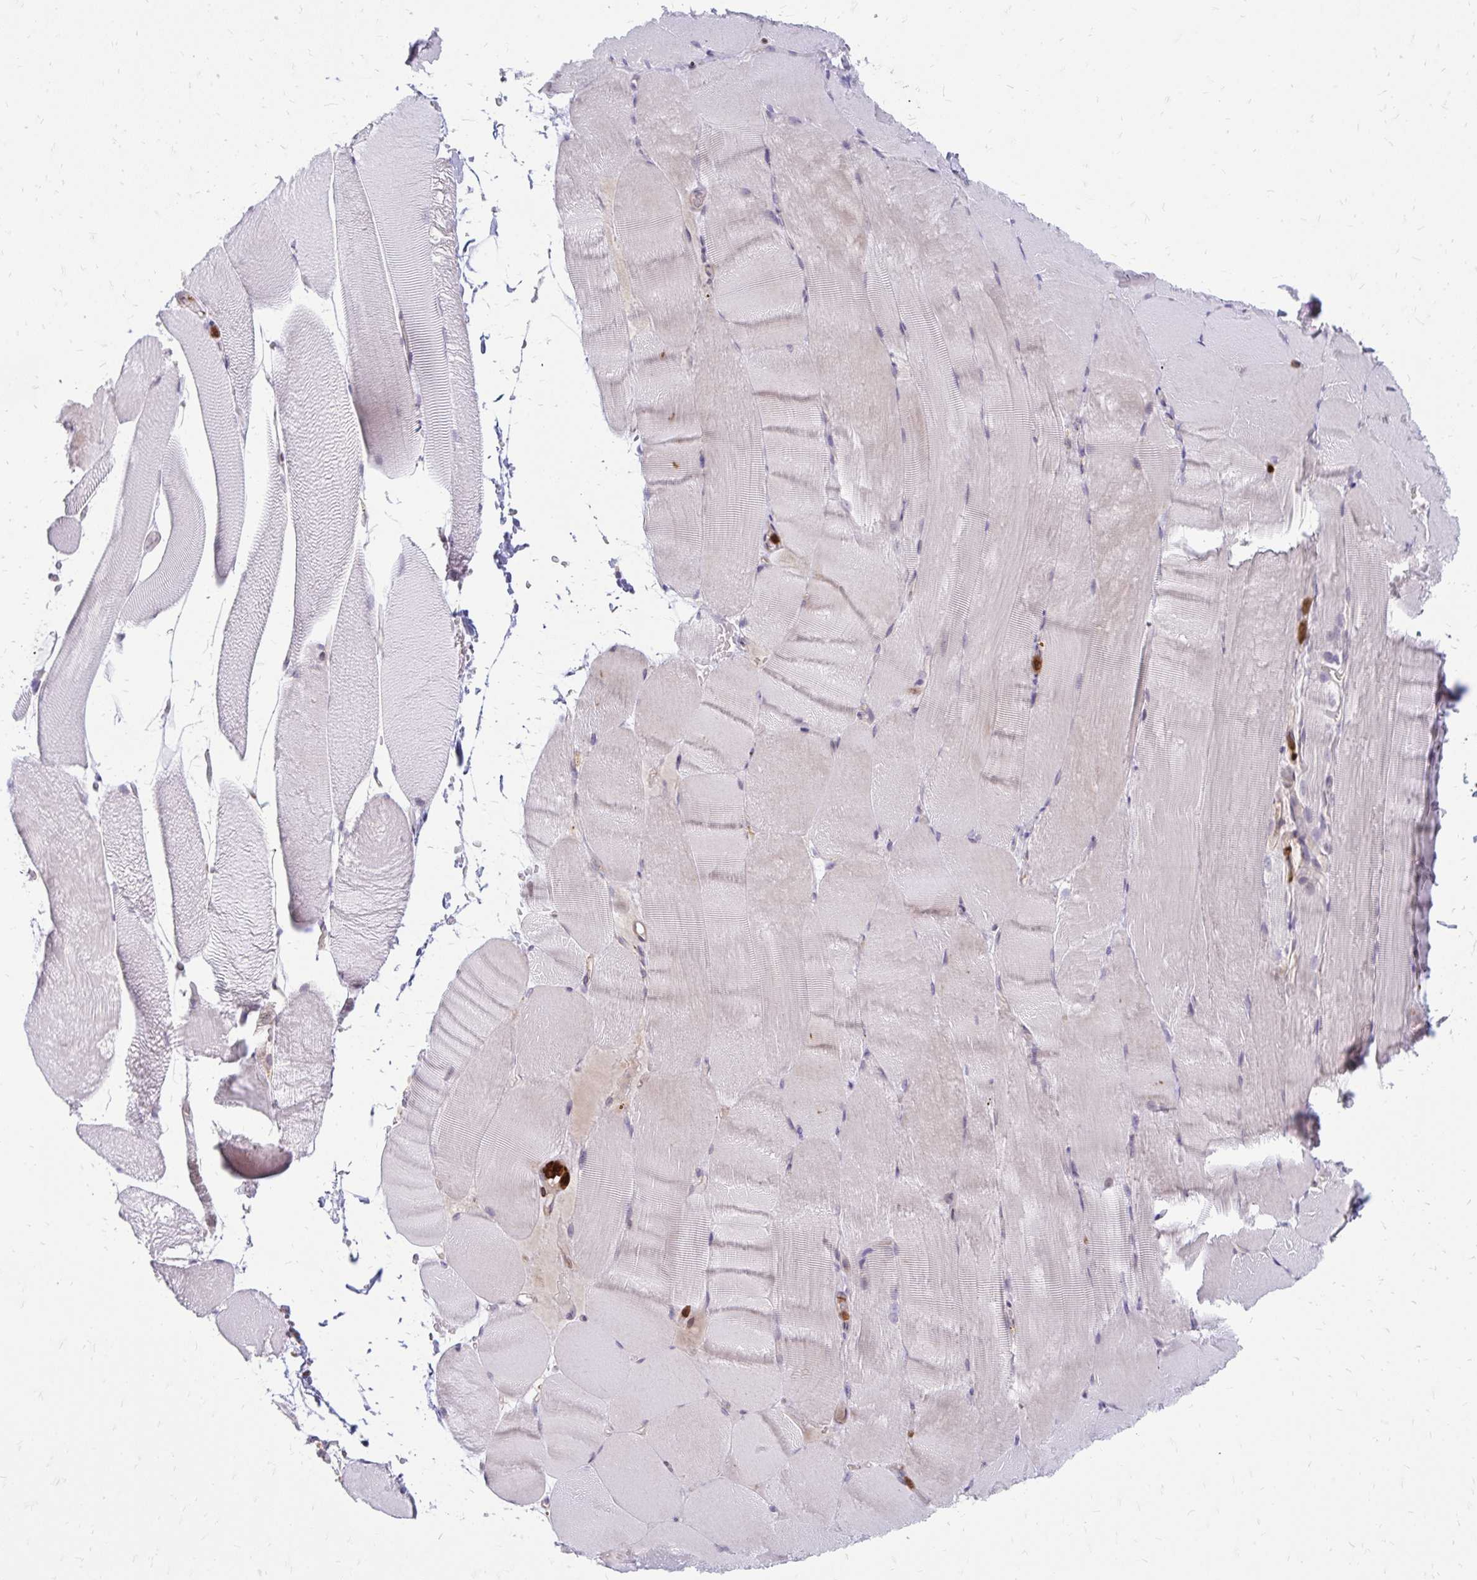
{"staining": {"intensity": "negative", "quantity": "none", "location": "none"}, "tissue": "skeletal muscle", "cell_type": "Myocytes", "image_type": "normal", "snomed": [{"axis": "morphology", "description": "Normal tissue, NOS"}, {"axis": "topography", "description": "Skeletal muscle"}], "caption": "Immunohistochemistry histopathology image of normal skeletal muscle: human skeletal muscle stained with DAB demonstrates no significant protein positivity in myocytes. Nuclei are stained in blue.", "gene": "ASAP1", "patient": {"sex": "female", "age": 37}}